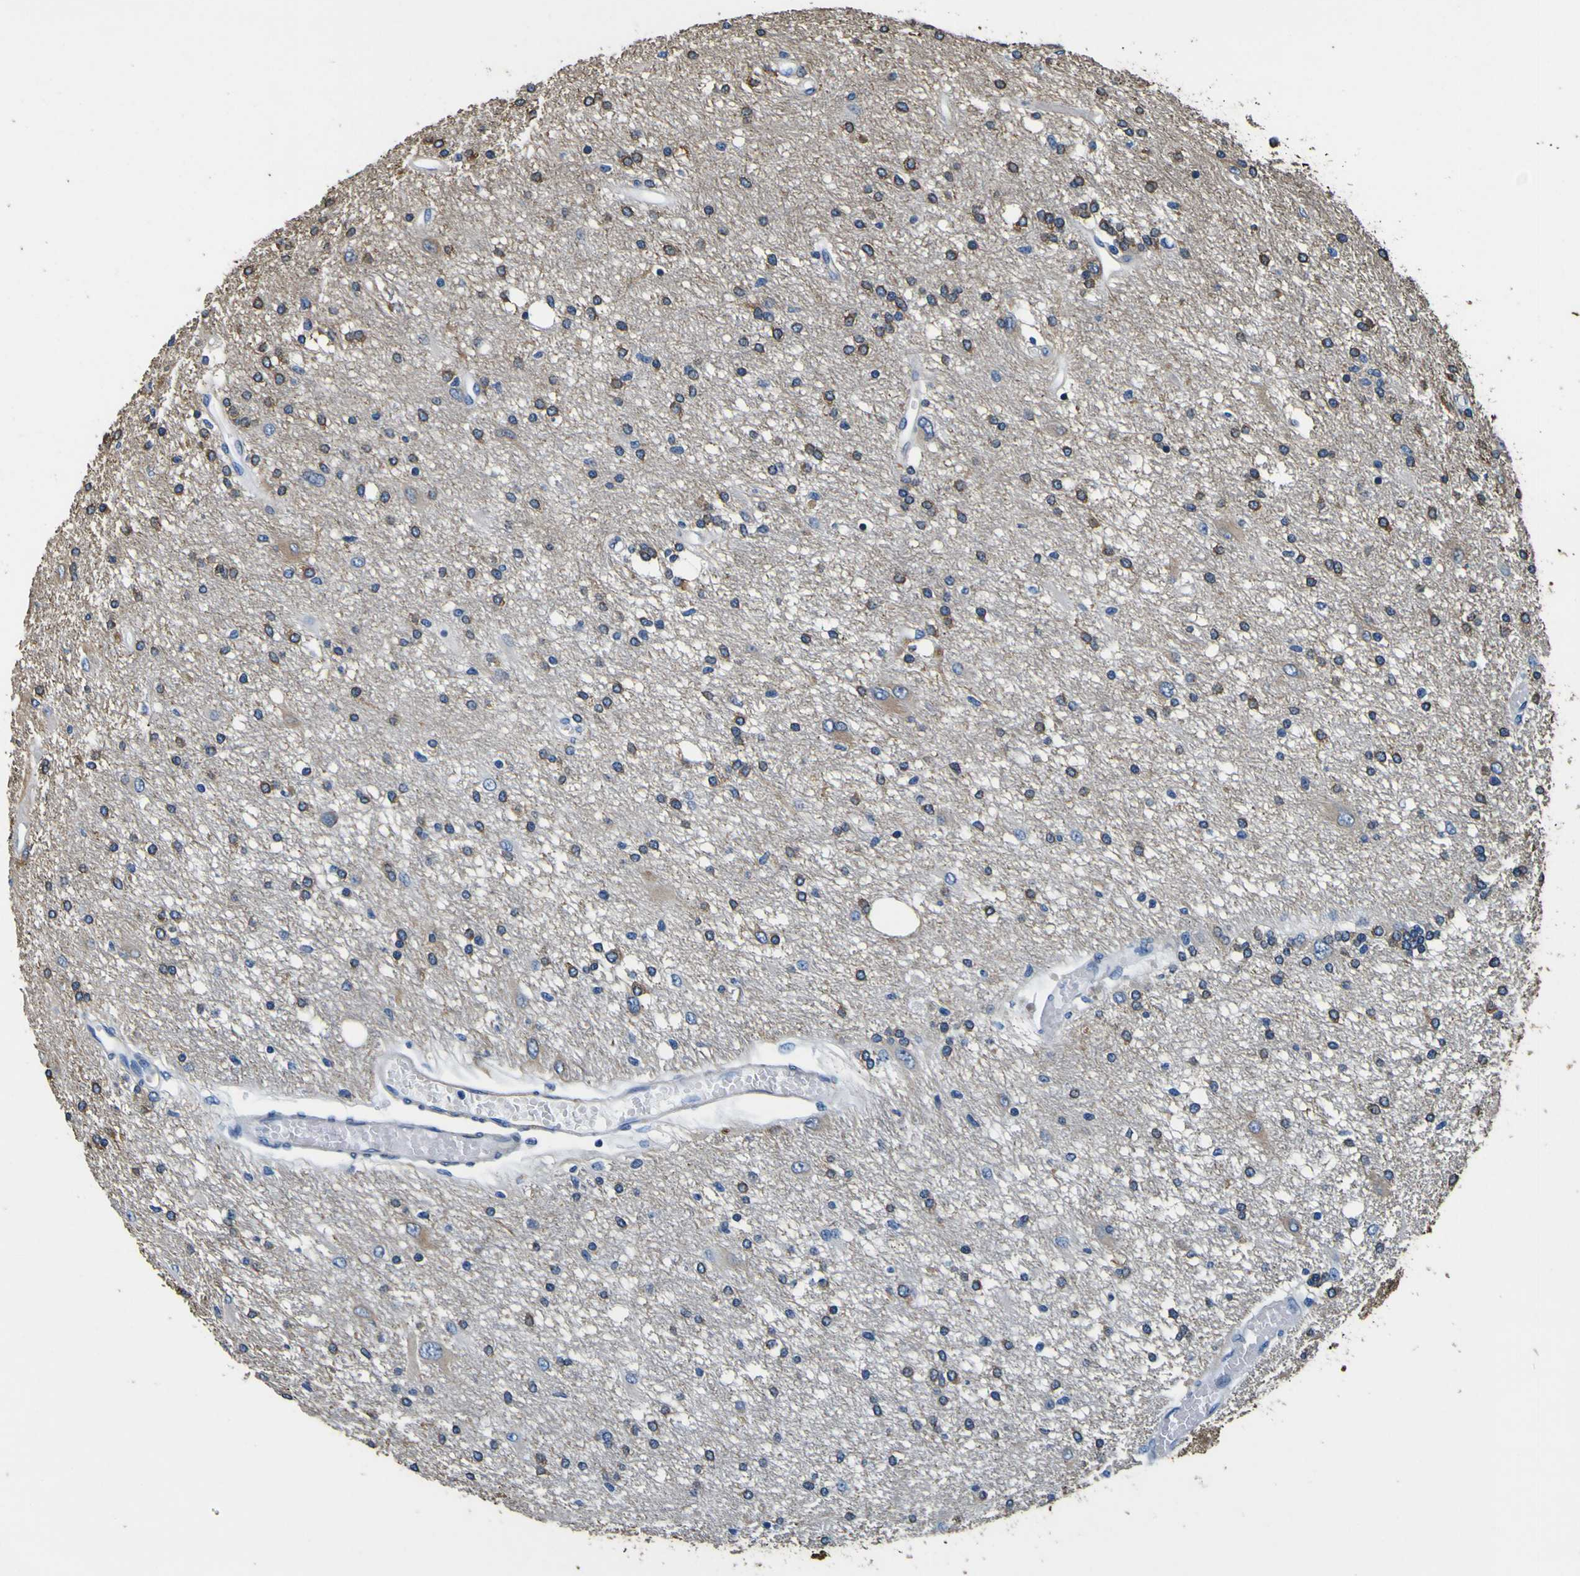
{"staining": {"intensity": "moderate", "quantity": ">75%", "location": "cytoplasmic/membranous"}, "tissue": "glioma", "cell_type": "Tumor cells", "image_type": "cancer", "snomed": [{"axis": "morphology", "description": "Glioma, malignant, High grade"}, {"axis": "topography", "description": "Brain"}], "caption": "Glioma stained for a protein shows moderate cytoplasmic/membranous positivity in tumor cells.", "gene": "TUBA1B", "patient": {"sex": "female", "age": 59}}